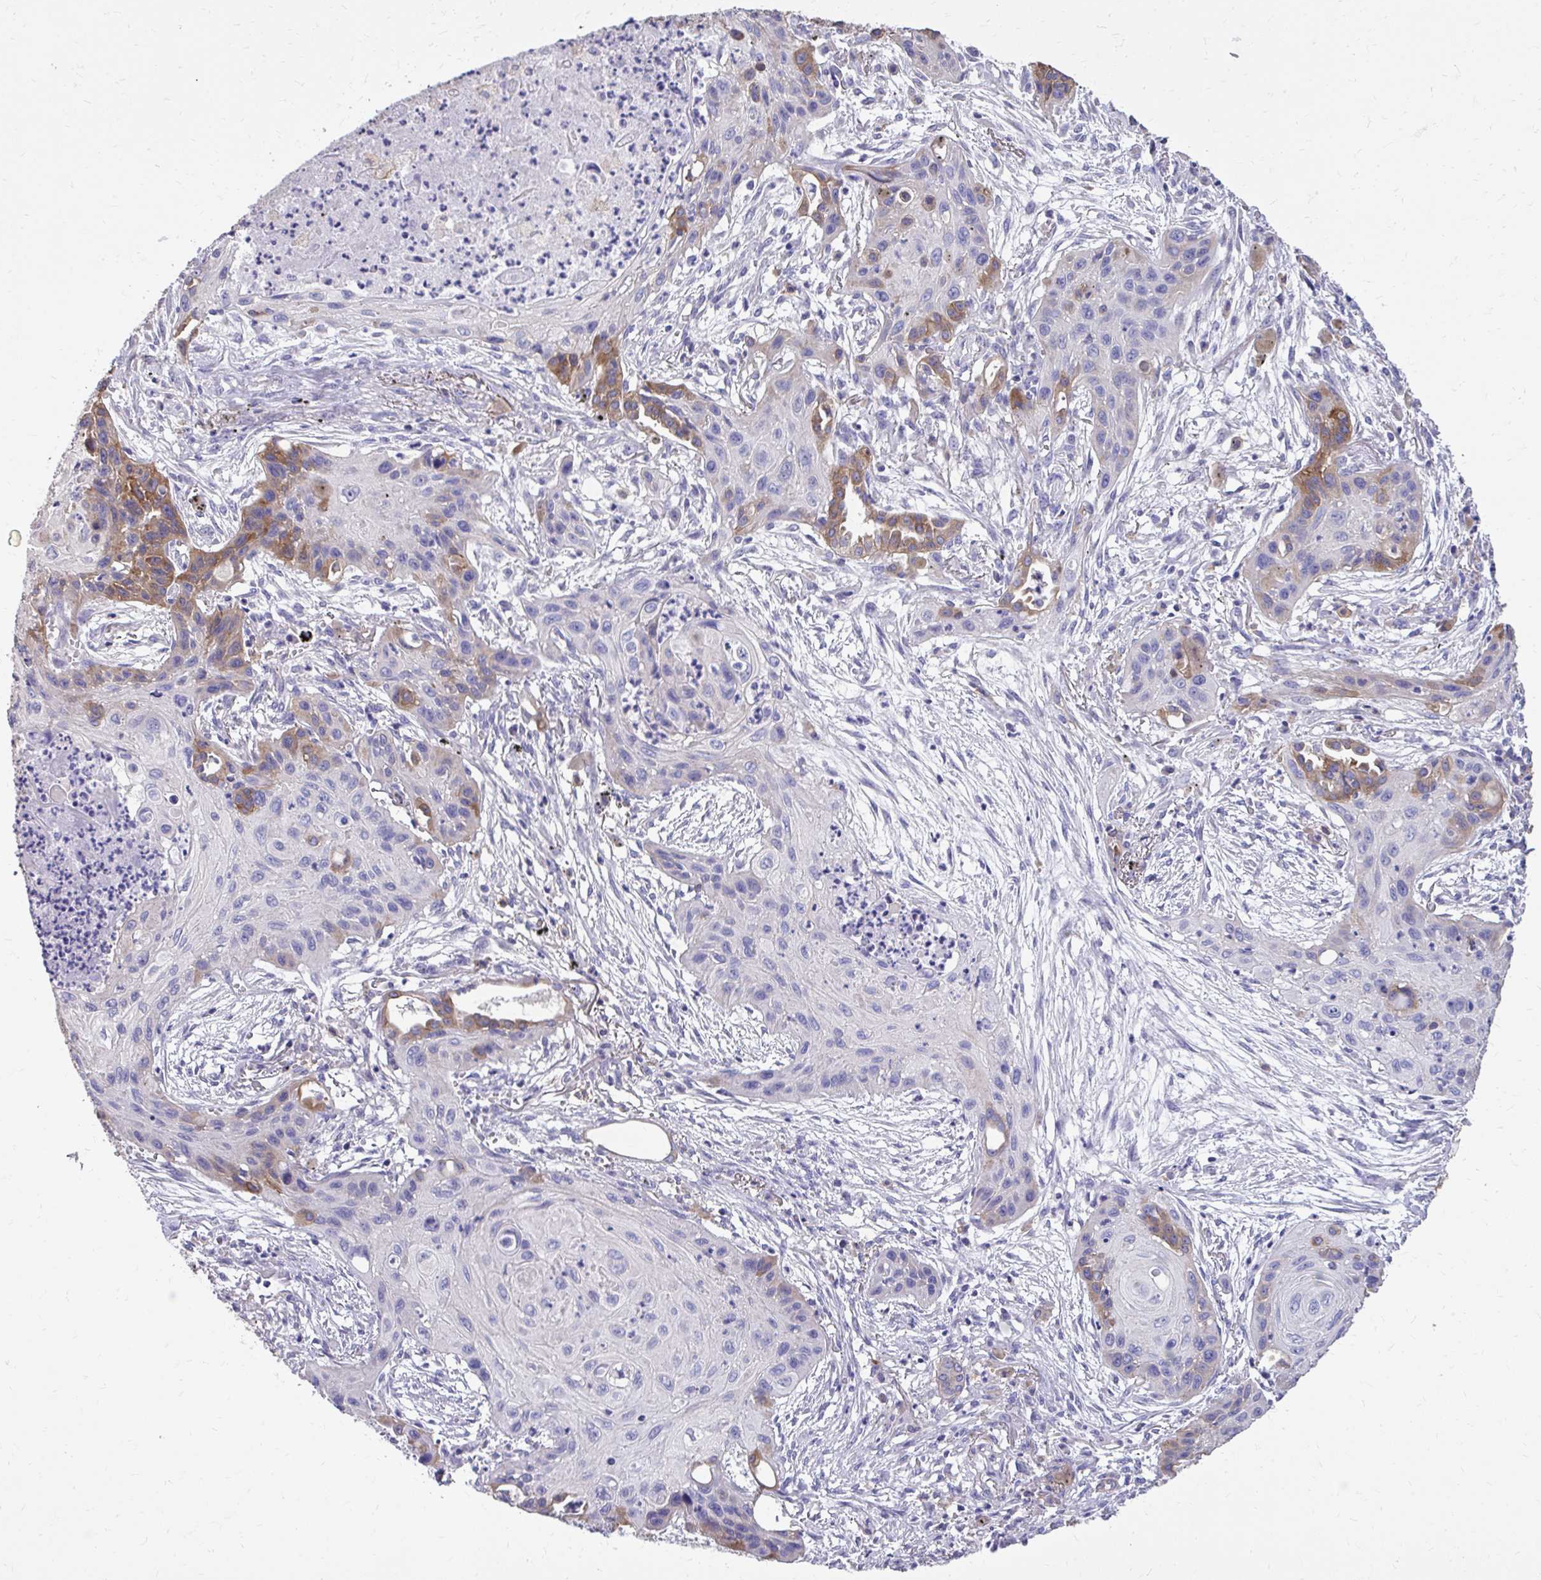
{"staining": {"intensity": "moderate", "quantity": "<25%", "location": "cytoplasmic/membranous"}, "tissue": "lung cancer", "cell_type": "Tumor cells", "image_type": "cancer", "snomed": [{"axis": "morphology", "description": "Squamous cell carcinoma, NOS"}, {"axis": "topography", "description": "Lung"}], "caption": "Immunohistochemical staining of human lung cancer displays moderate cytoplasmic/membranous protein staining in approximately <25% of tumor cells.", "gene": "EPB41L1", "patient": {"sex": "male", "age": 71}}